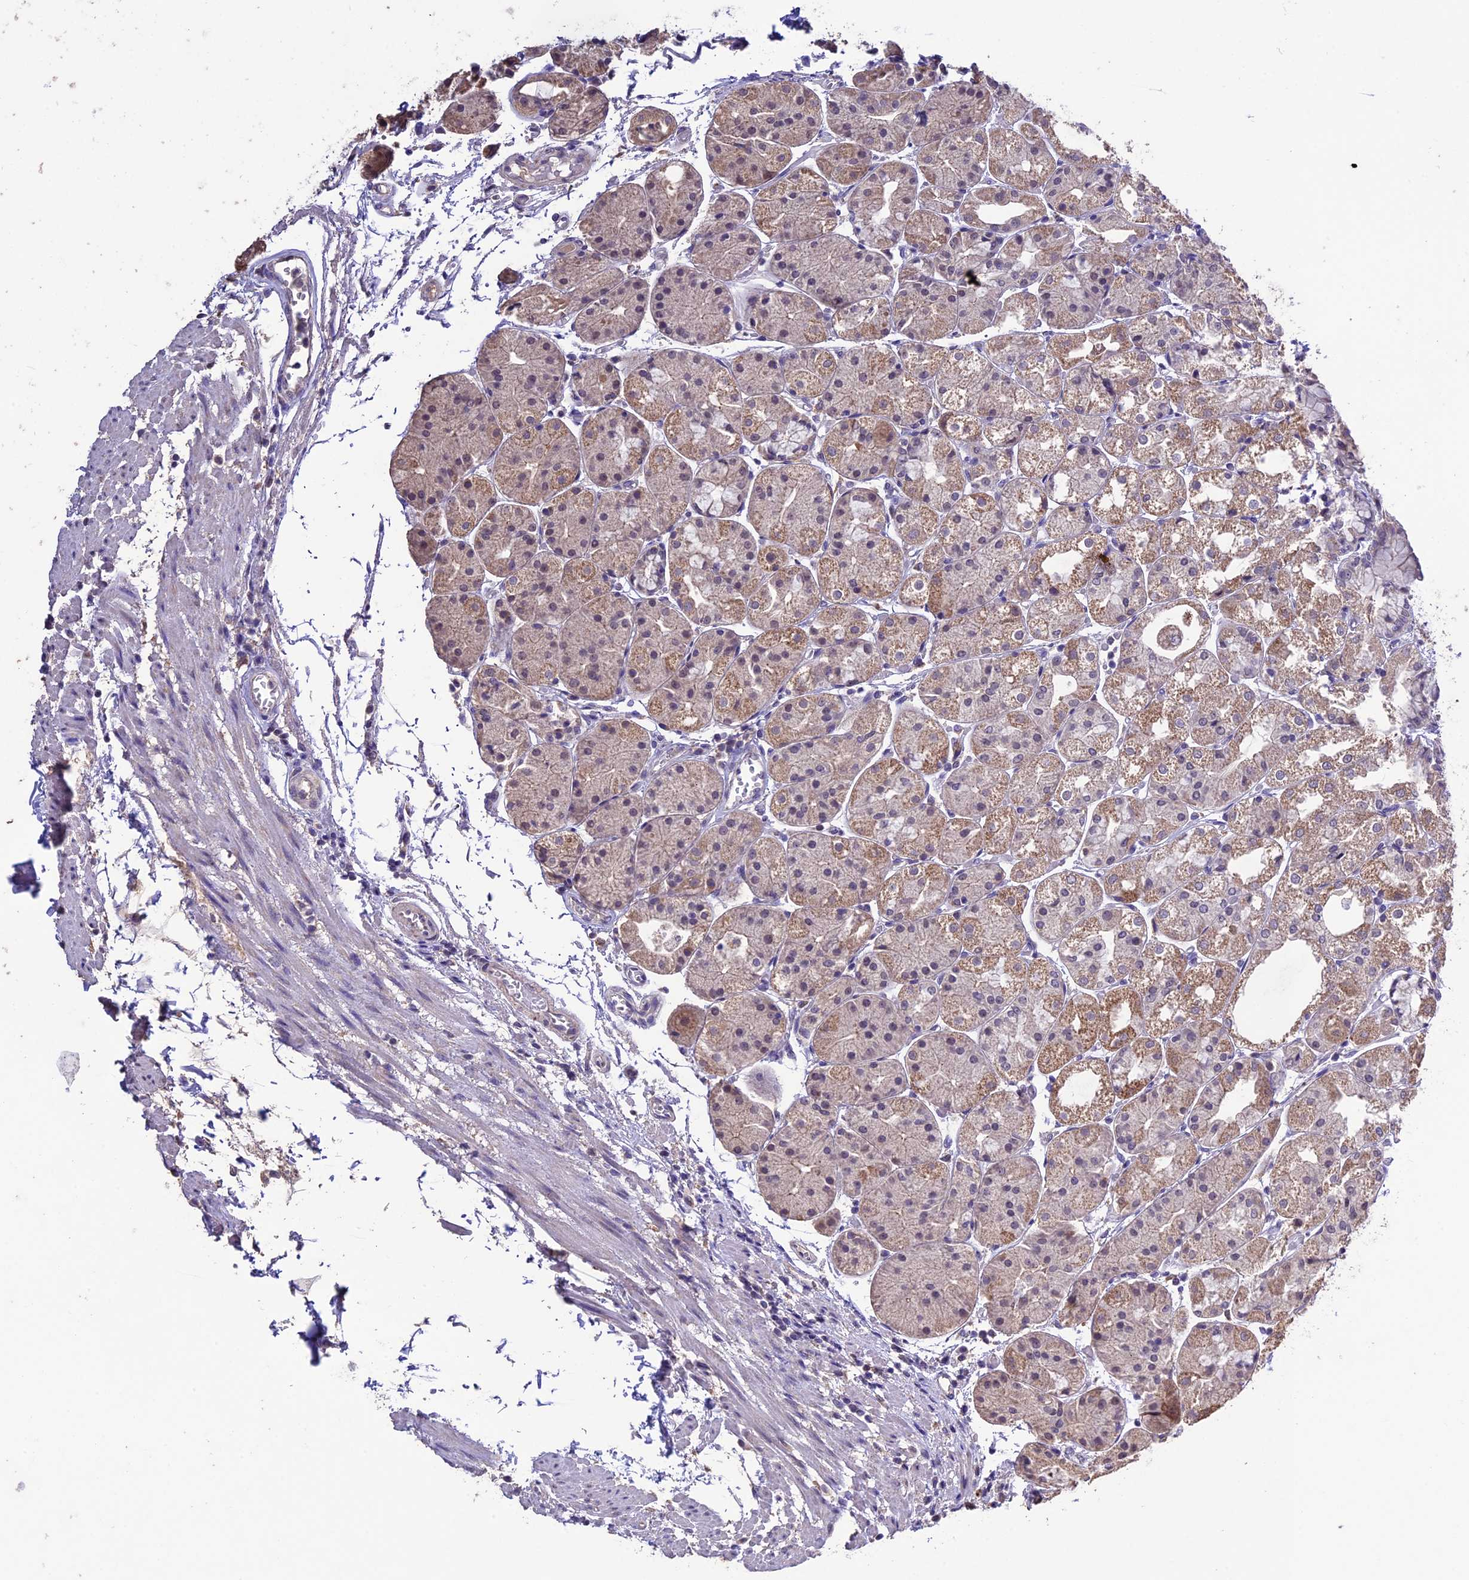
{"staining": {"intensity": "moderate", "quantity": "<25%", "location": "cytoplasmic/membranous,nuclear"}, "tissue": "stomach", "cell_type": "Glandular cells", "image_type": "normal", "snomed": [{"axis": "morphology", "description": "Normal tissue, NOS"}, {"axis": "topography", "description": "Stomach, upper"}], "caption": "Immunohistochemical staining of benign human stomach exhibits low levels of moderate cytoplasmic/membranous,nuclear positivity in about <25% of glandular cells. (IHC, brightfield microscopy, high magnification).", "gene": "DIS3L", "patient": {"sex": "male", "age": 72}}